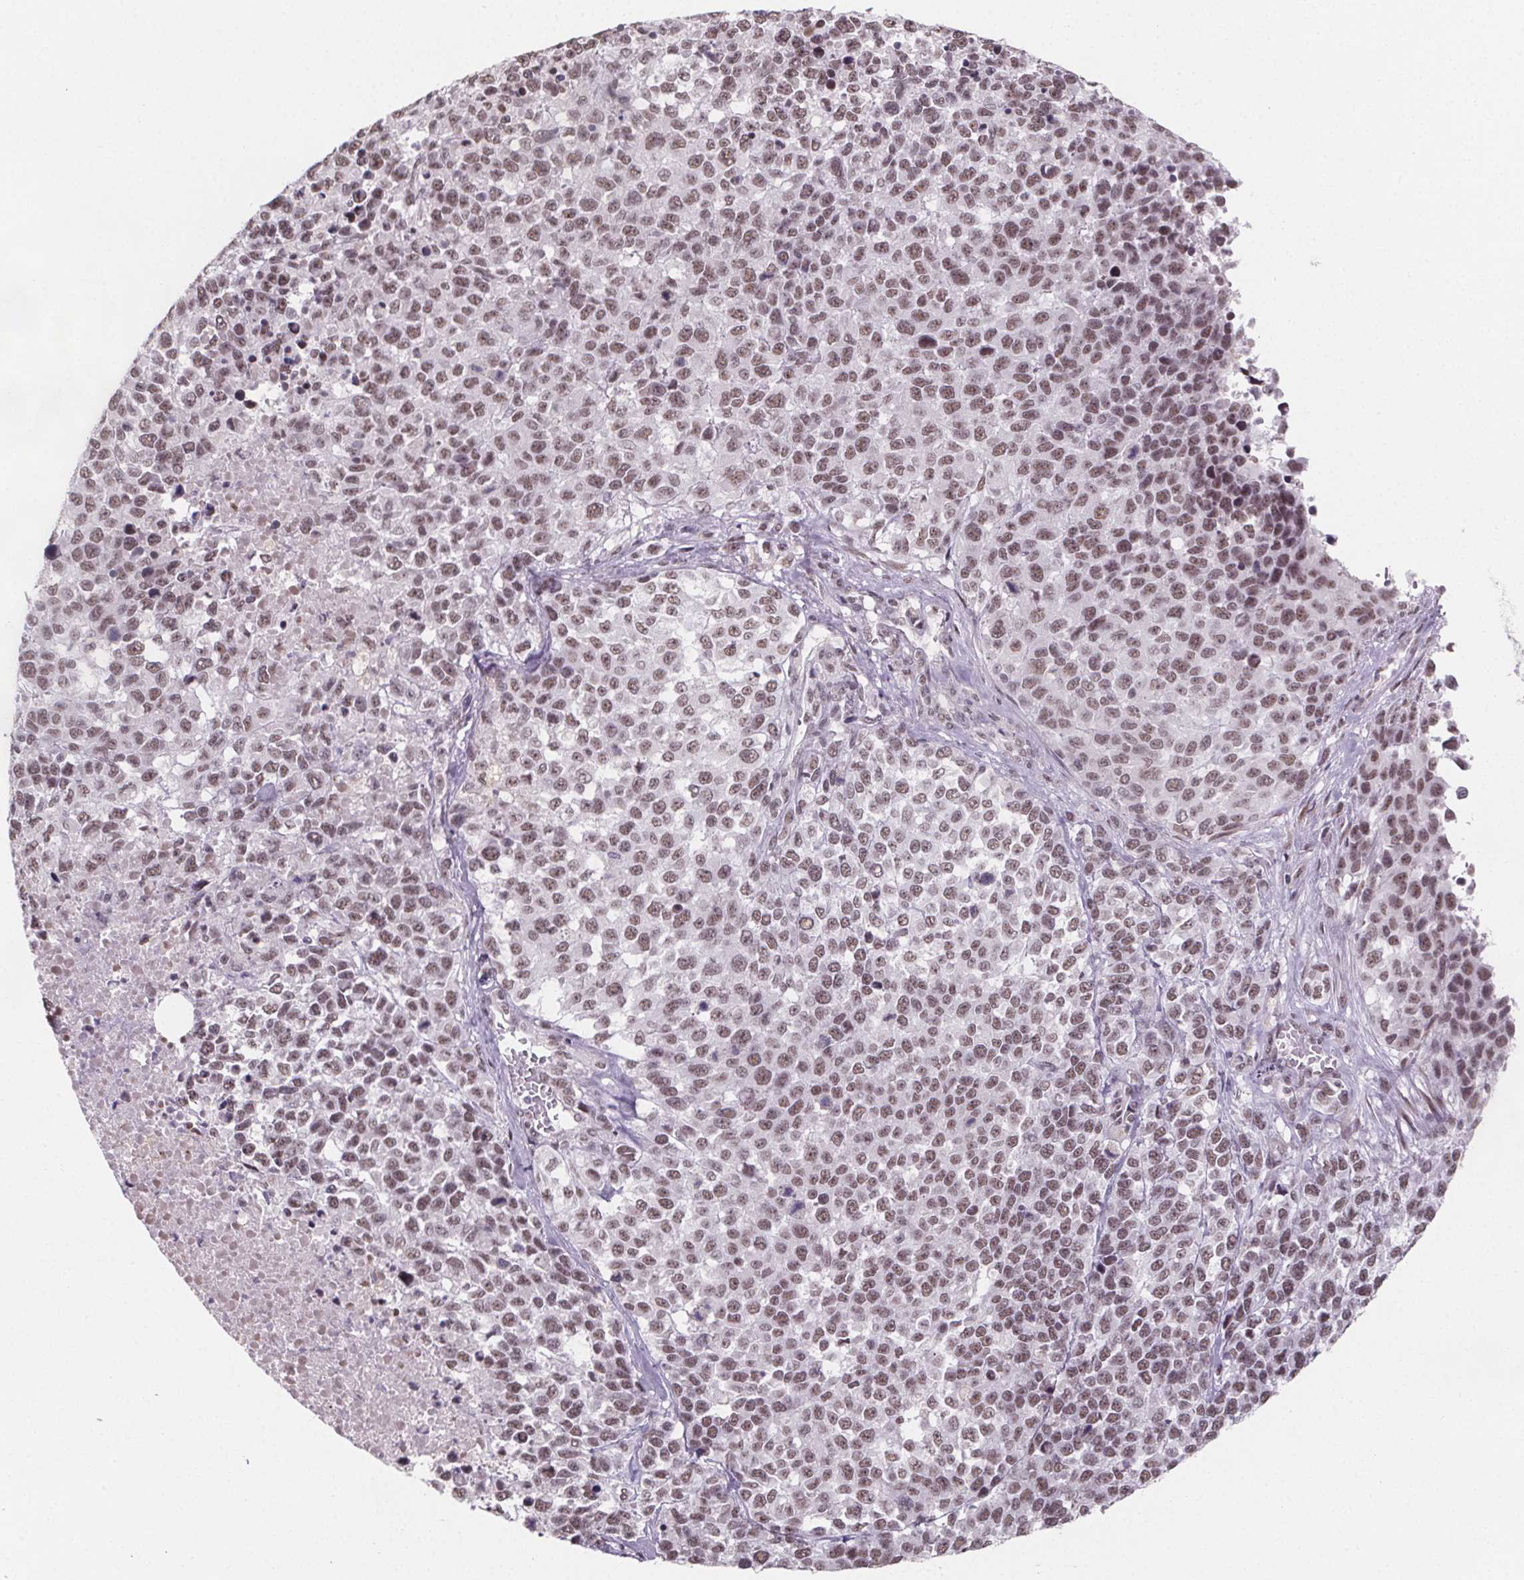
{"staining": {"intensity": "moderate", "quantity": ">75%", "location": "nuclear"}, "tissue": "melanoma", "cell_type": "Tumor cells", "image_type": "cancer", "snomed": [{"axis": "morphology", "description": "Malignant melanoma, Metastatic site"}, {"axis": "topography", "description": "Skin"}], "caption": "Immunohistochemical staining of human malignant melanoma (metastatic site) displays moderate nuclear protein positivity in about >75% of tumor cells. (DAB IHC with brightfield microscopy, high magnification).", "gene": "ZNF572", "patient": {"sex": "male", "age": 84}}